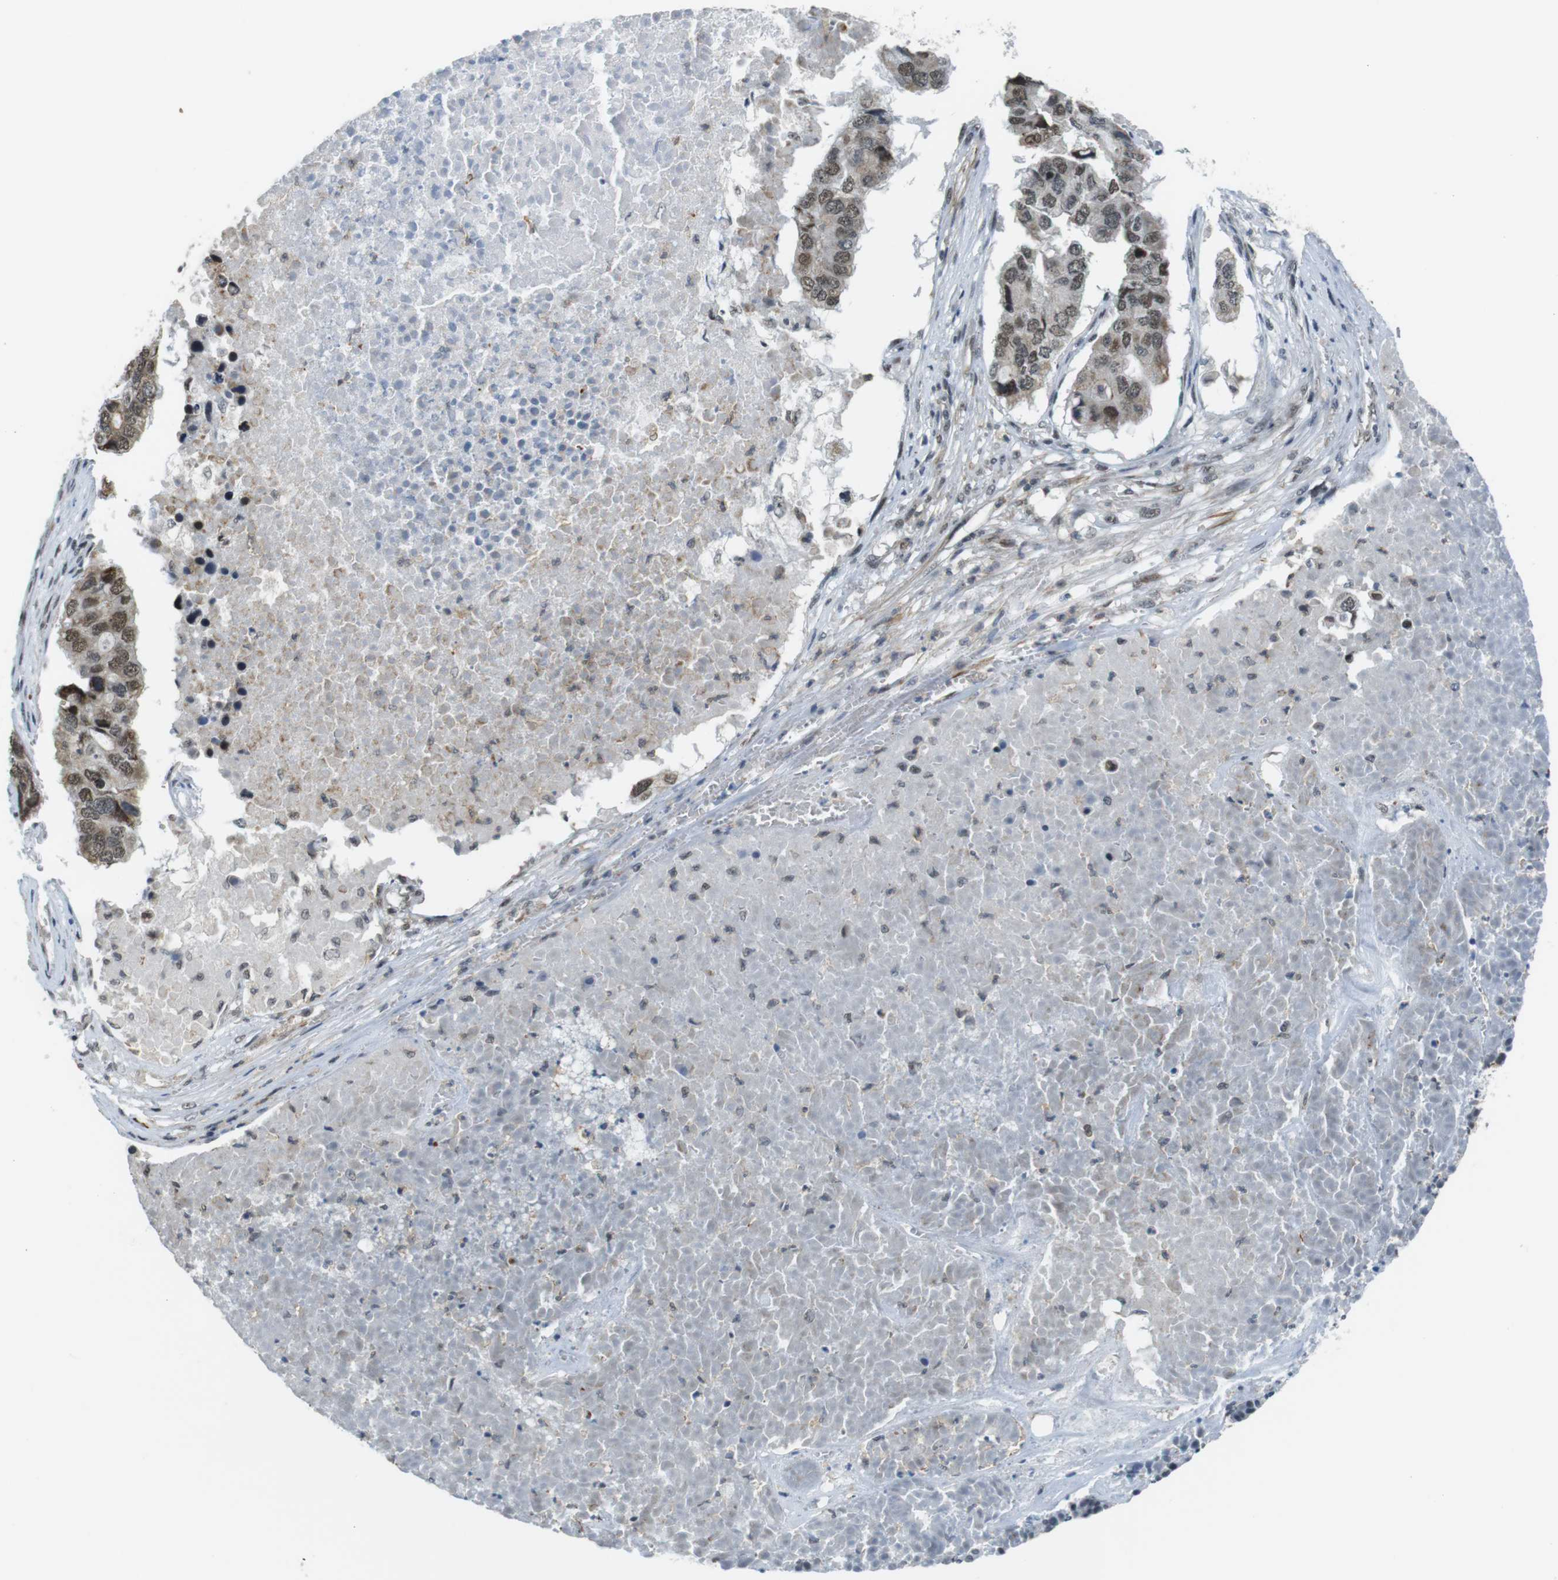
{"staining": {"intensity": "moderate", "quantity": ">75%", "location": "nuclear"}, "tissue": "pancreatic cancer", "cell_type": "Tumor cells", "image_type": "cancer", "snomed": [{"axis": "morphology", "description": "Adenocarcinoma, NOS"}, {"axis": "topography", "description": "Pancreas"}], "caption": "Adenocarcinoma (pancreatic) stained with a protein marker exhibits moderate staining in tumor cells.", "gene": "USP7", "patient": {"sex": "male", "age": 50}}